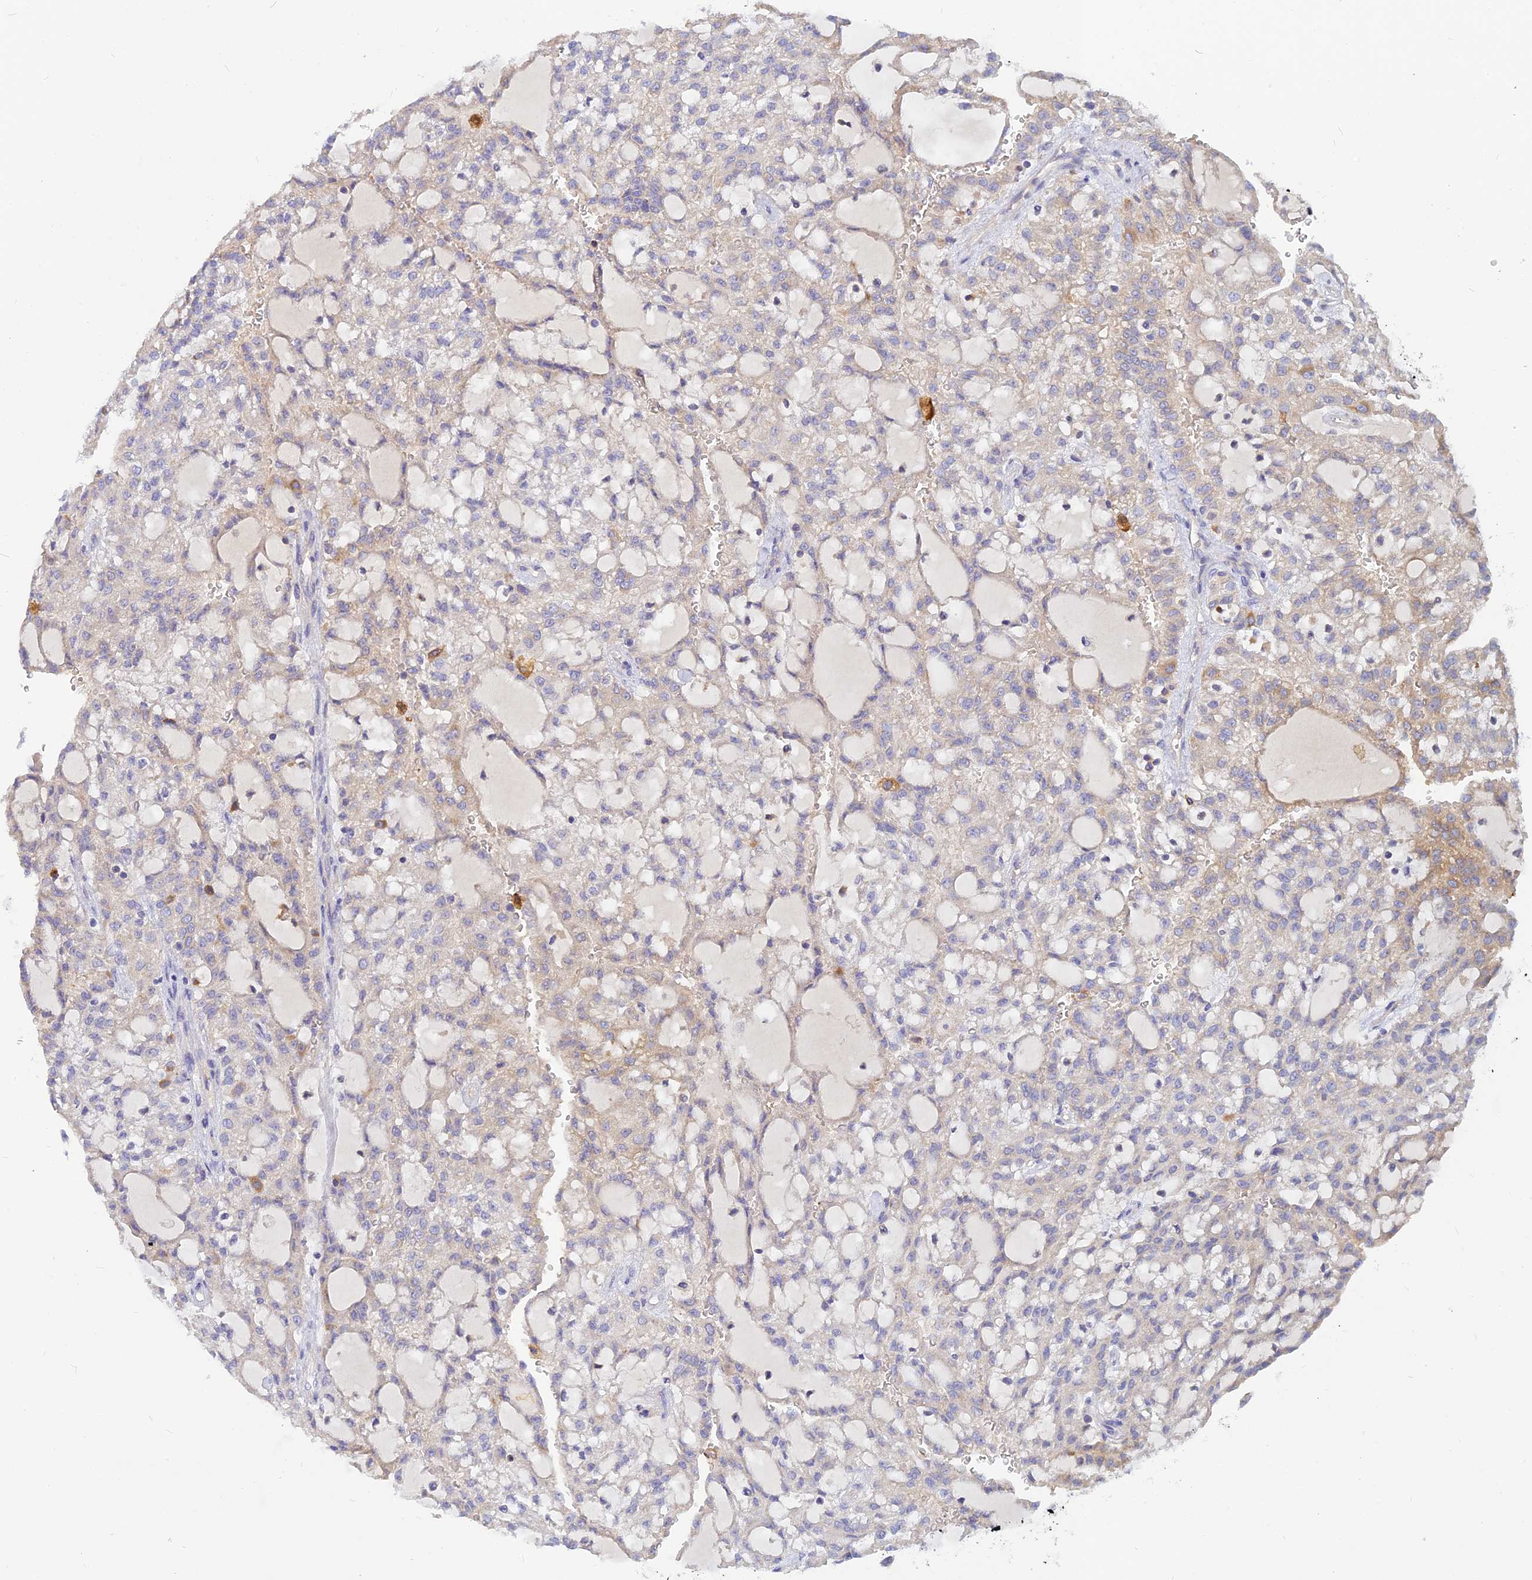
{"staining": {"intensity": "weak", "quantity": "<25%", "location": "cytoplasmic/membranous"}, "tissue": "renal cancer", "cell_type": "Tumor cells", "image_type": "cancer", "snomed": [{"axis": "morphology", "description": "Adenocarcinoma, NOS"}, {"axis": "topography", "description": "Kidney"}], "caption": "High power microscopy histopathology image of an IHC histopathology image of adenocarcinoma (renal), revealing no significant staining in tumor cells. (DAB immunohistochemistry visualized using brightfield microscopy, high magnification).", "gene": "CACNA1B", "patient": {"sex": "male", "age": 63}}